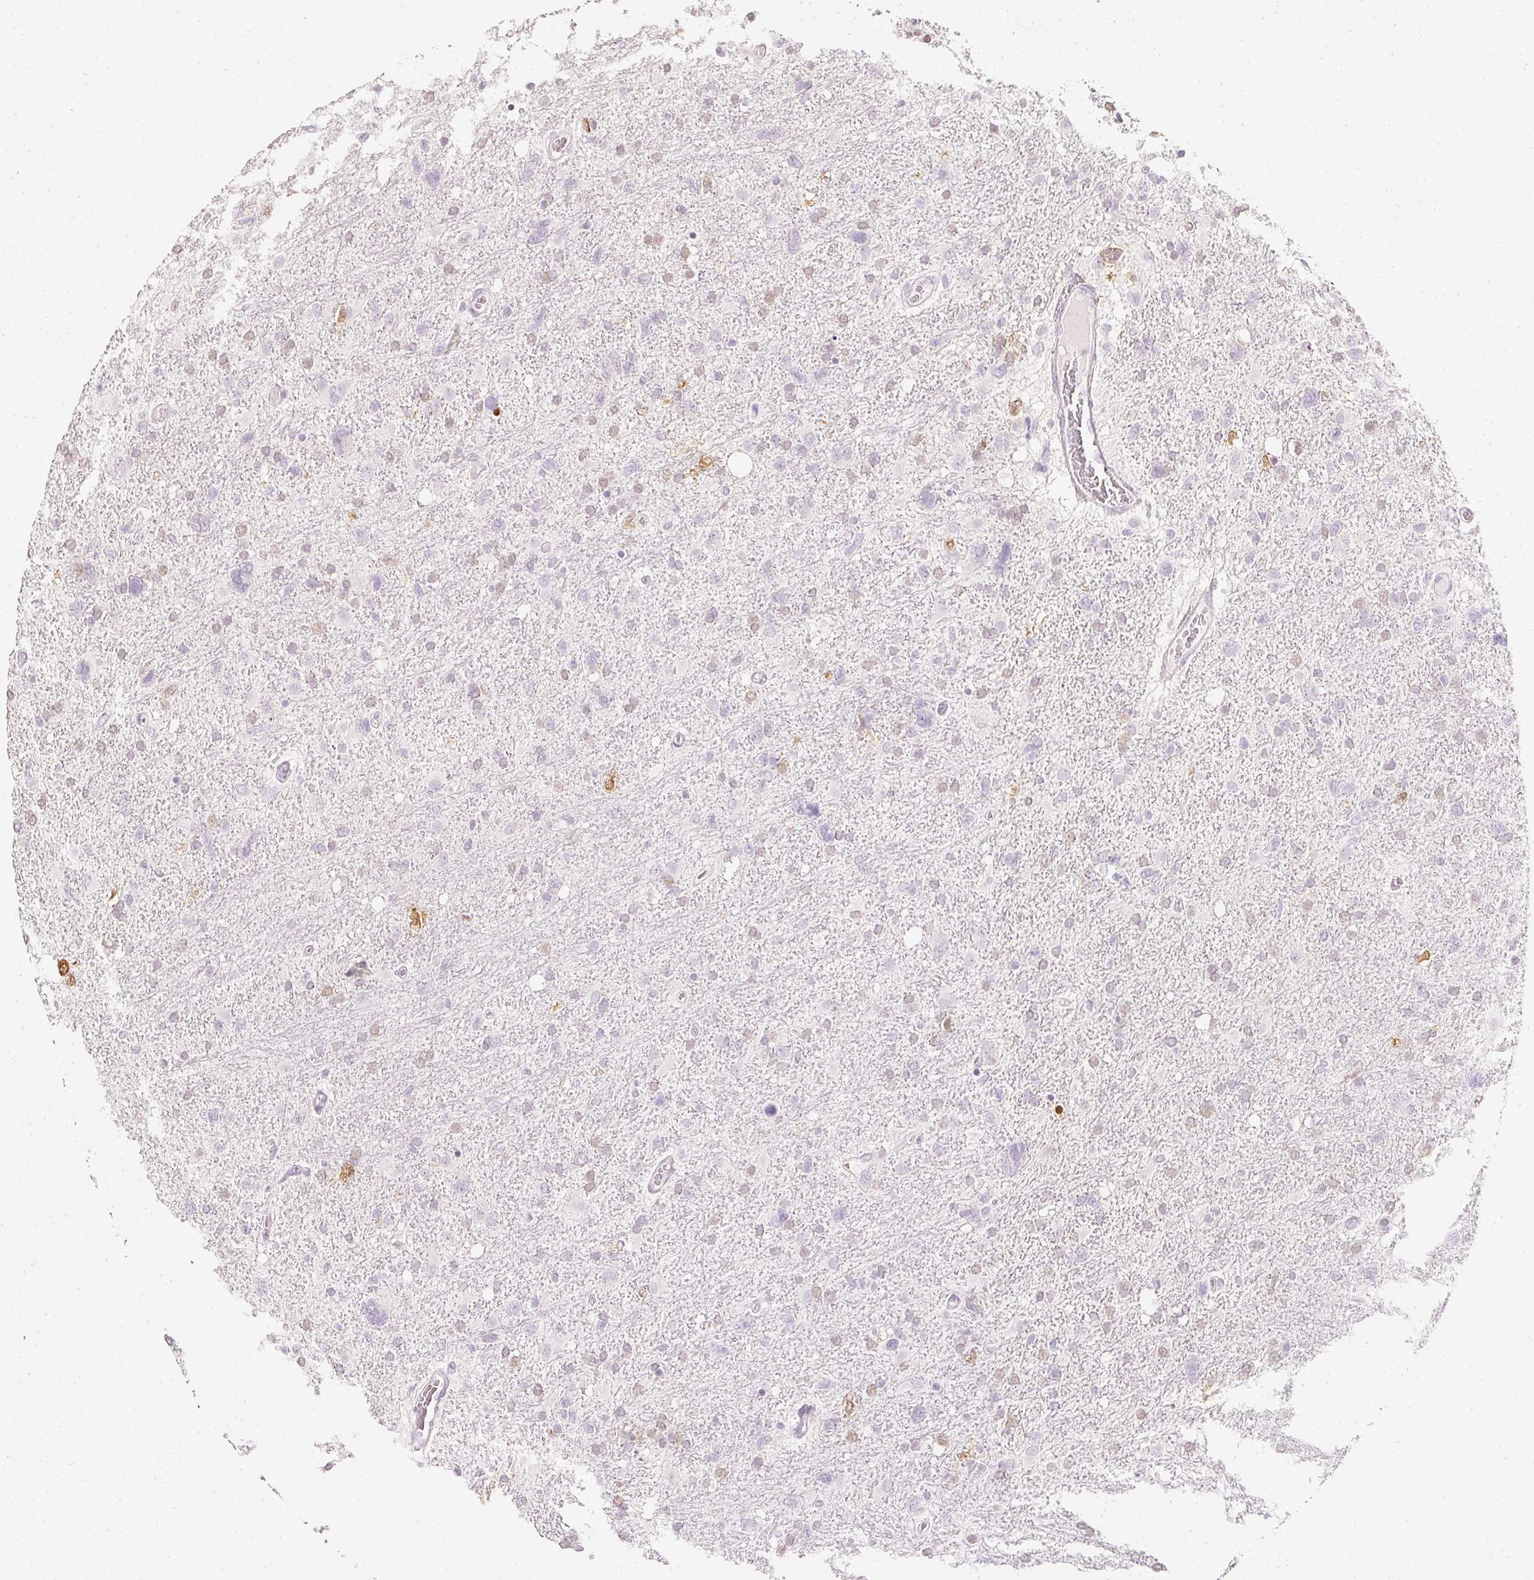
{"staining": {"intensity": "moderate", "quantity": "<25%", "location": "cytoplasmic/membranous,nuclear"}, "tissue": "glioma", "cell_type": "Tumor cells", "image_type": "cancer", "snomed": [{"axis": "morphology", "description": "Glioma, malignant, High grade"}, {"axis": "topography", "description": "Brain"}], "caption": "Immunohistochemistry (IHC) micrograph of neoplastic tissue: human malignant glioma (high-grade) stained using IHC displays low levels of moderate protein expression localized specifically in the cytoplasmic/membranous and nuclear of tumor cells, appearing as a cytoplasmic/membranous and nuclear brown color.", "gene": "ELAVL3", "patient": {"sex": "male", "age": 61}}